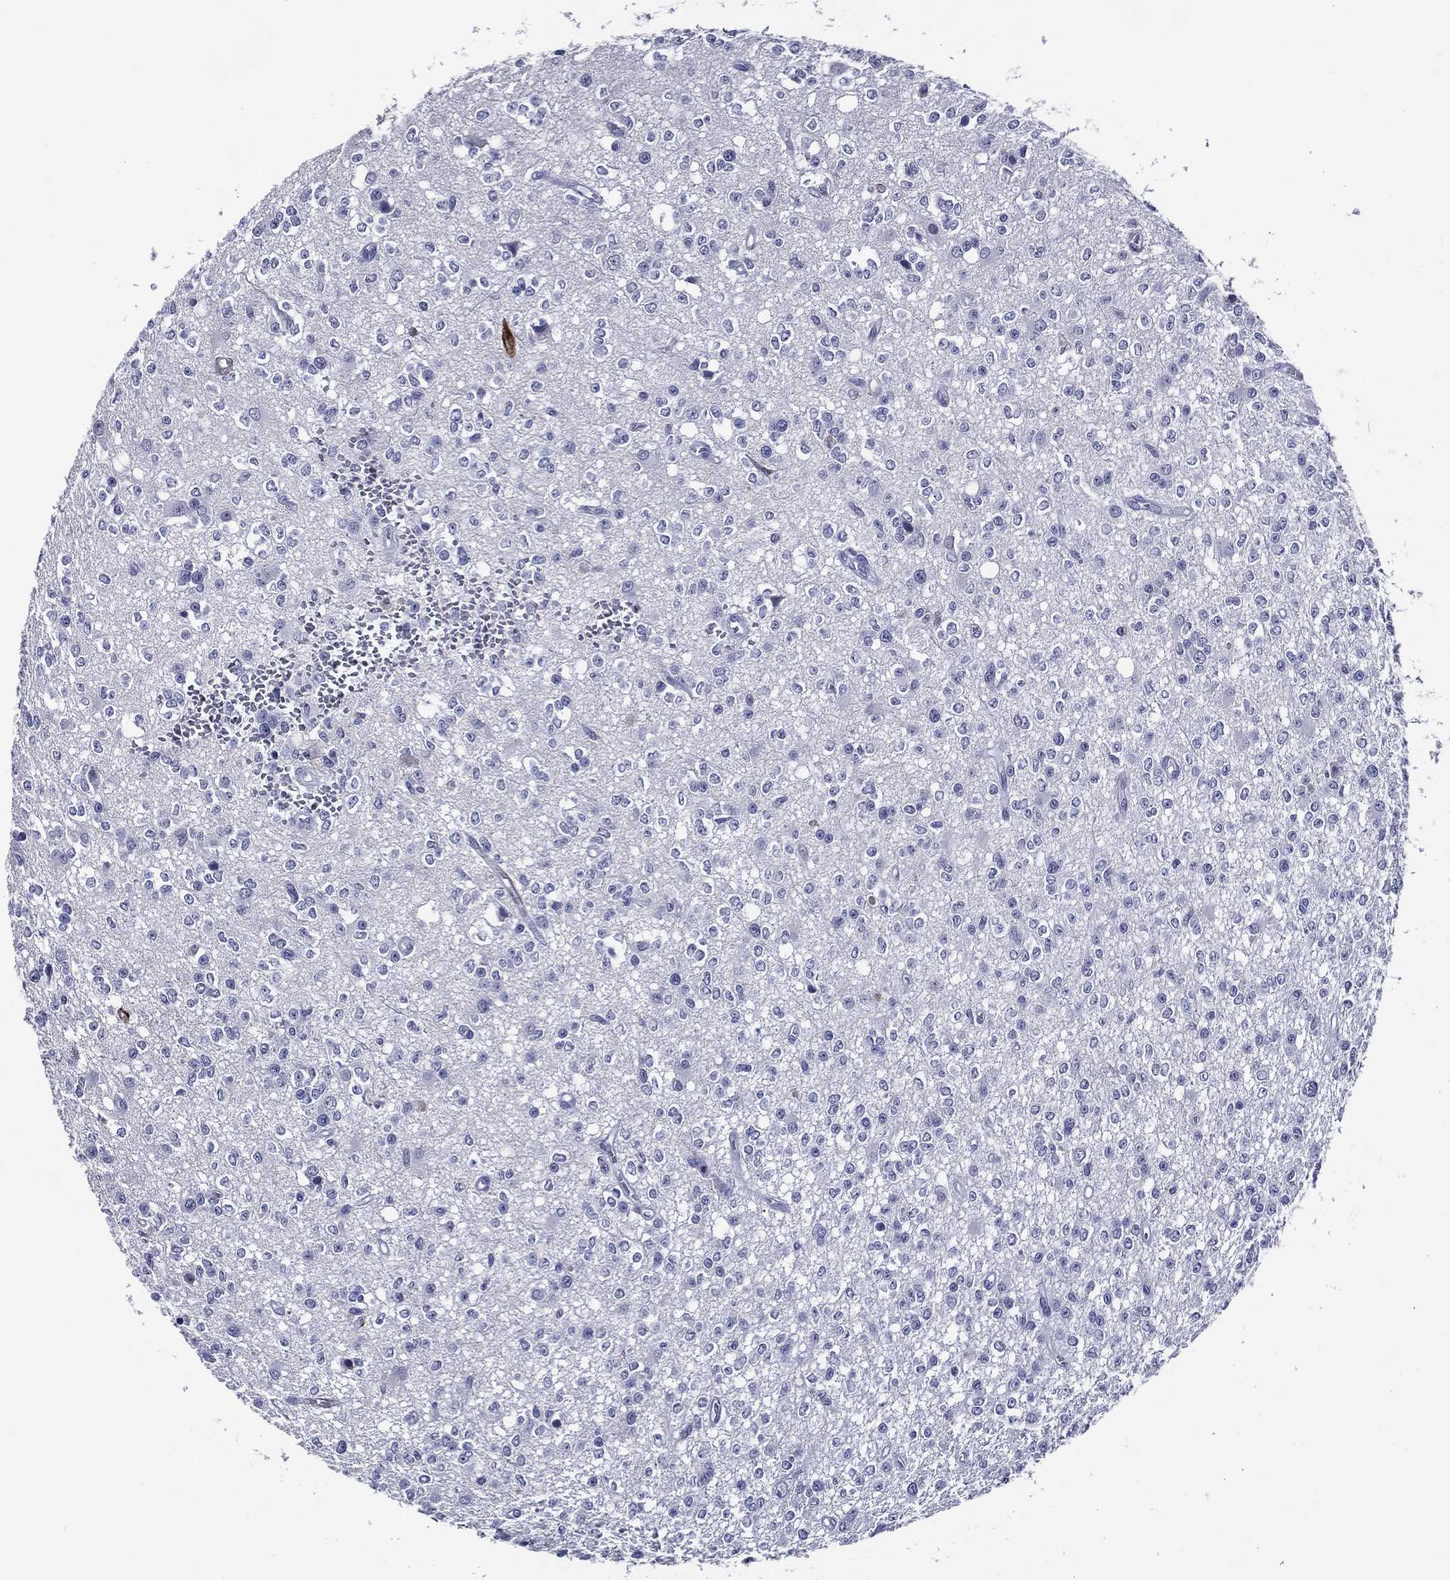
{"staining": {"intensity": "negative", "quantity": "none", "location": "none"}, "tissue": "glioma", "cell_type": "Tumor cells", "image_type": "cancer", "snomed": [{"axis": "morphology", "description": "Glioma, malignant, Low grade"}, {"axis": "topography", "description": "Brain"}], "caption": "IHC photomicrograph of neoplastic tissue: human low-grade glioma (malignant) stained with DAB demonstrates no significant protein expression in tumor cells. (DAB (3,3'-diaminobenzidine) immunohistochemistry (IHC) visualized using brightfield microscopy, high magnification).", "gene": "ACE2", "patient": {"sex": "female", "age": 45}}